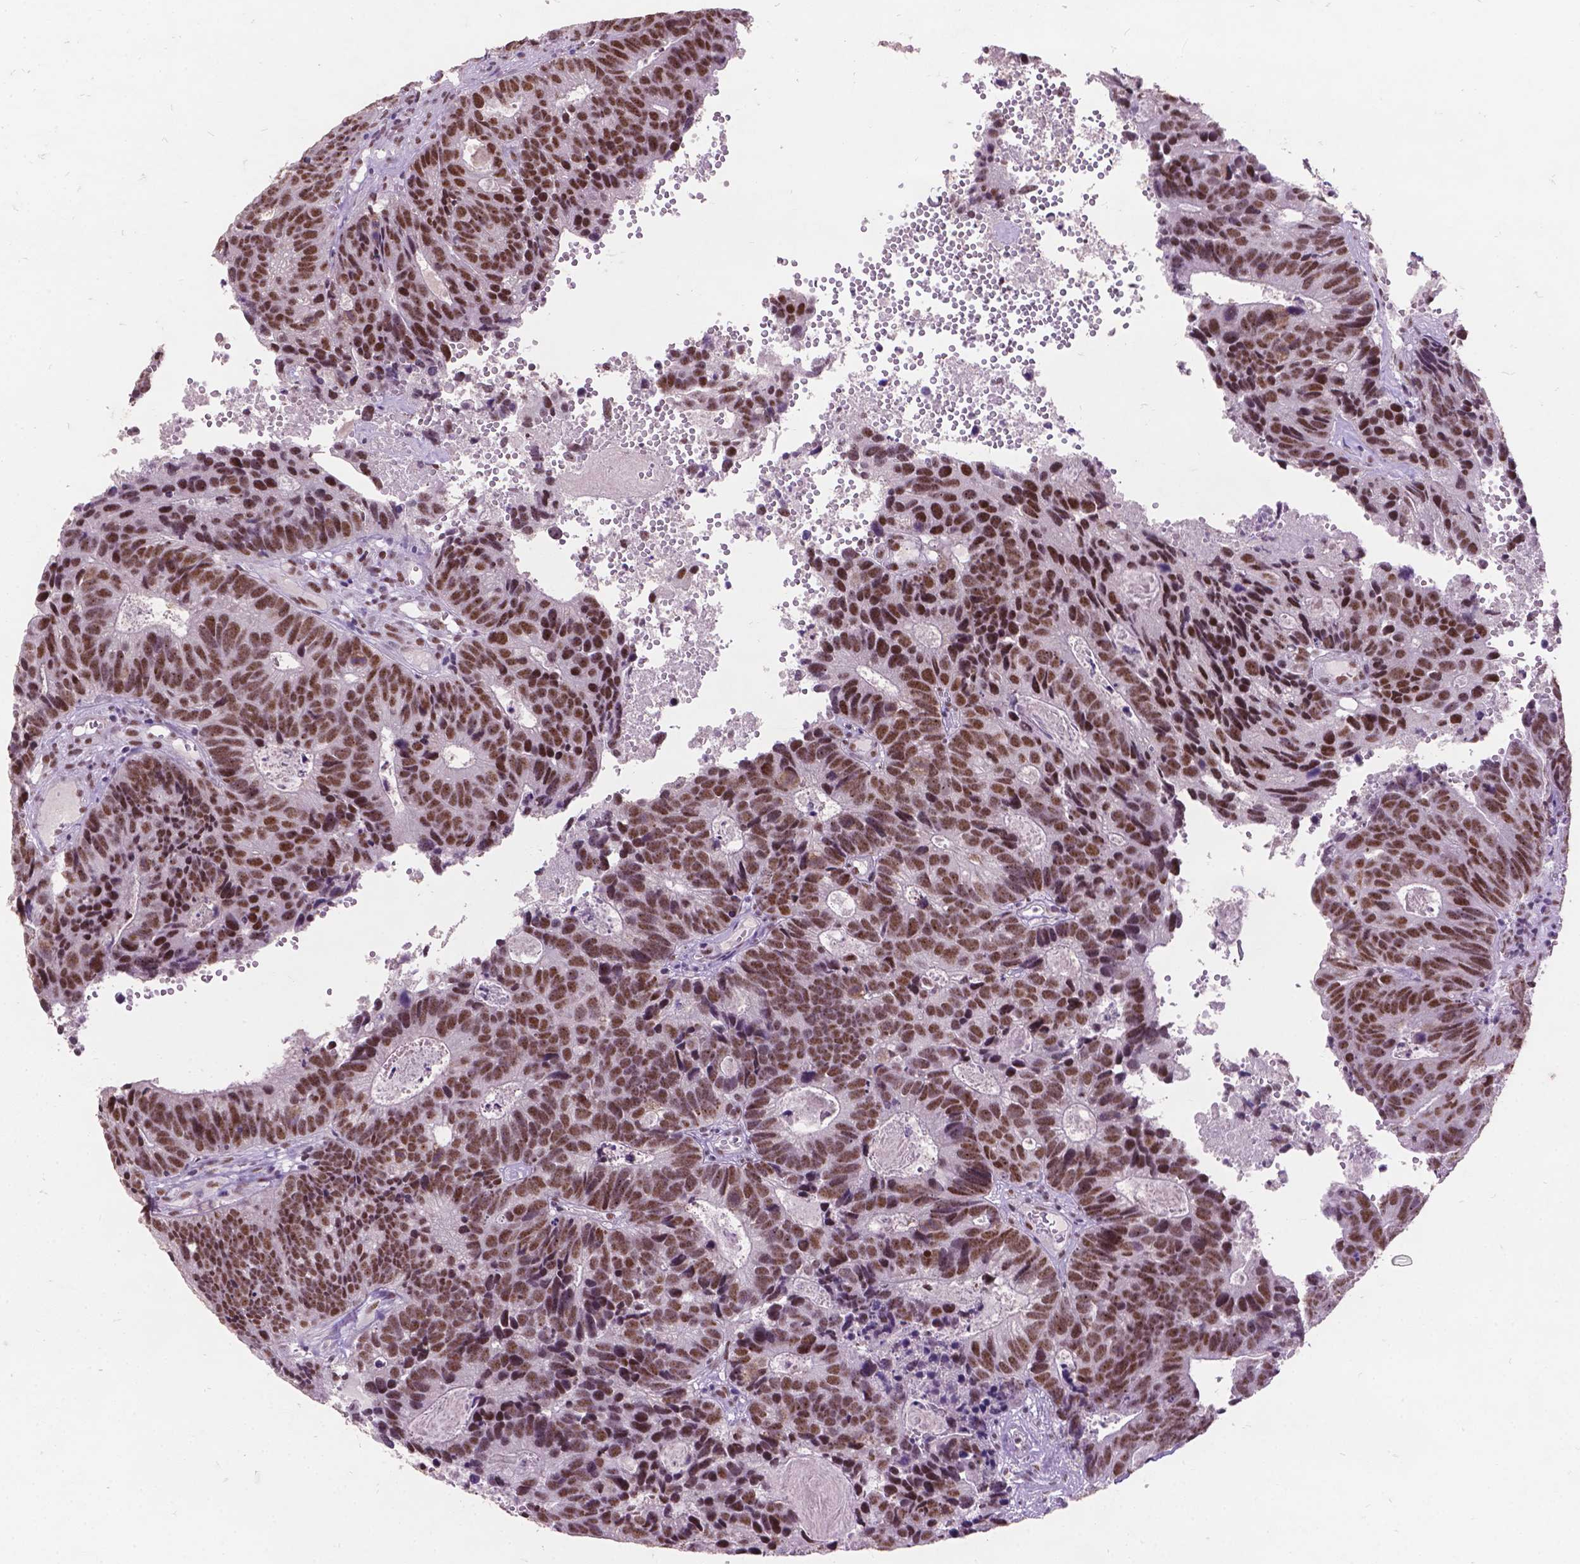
{"staining": {"intensity": "strong", "quantity": ">75%", "location": "nuclear"}, "tissue": "head and neck cancer", "cell_type": "Tumor cells", "image_type": "cancer", "snomed": [{"axis": "morphology", "description": "Adenocarcinoma, NOS"}, {"axis": "topography", "description": "Head-Neck"}], "caption": "Immunohistochemical staining of human adenocarcinoma (head and neck) shows high levels of strong nuclear positivity in approximately >75% of tumor cells.", "gene": "COIL", "patient": {"sex": "male", "age": 62}}